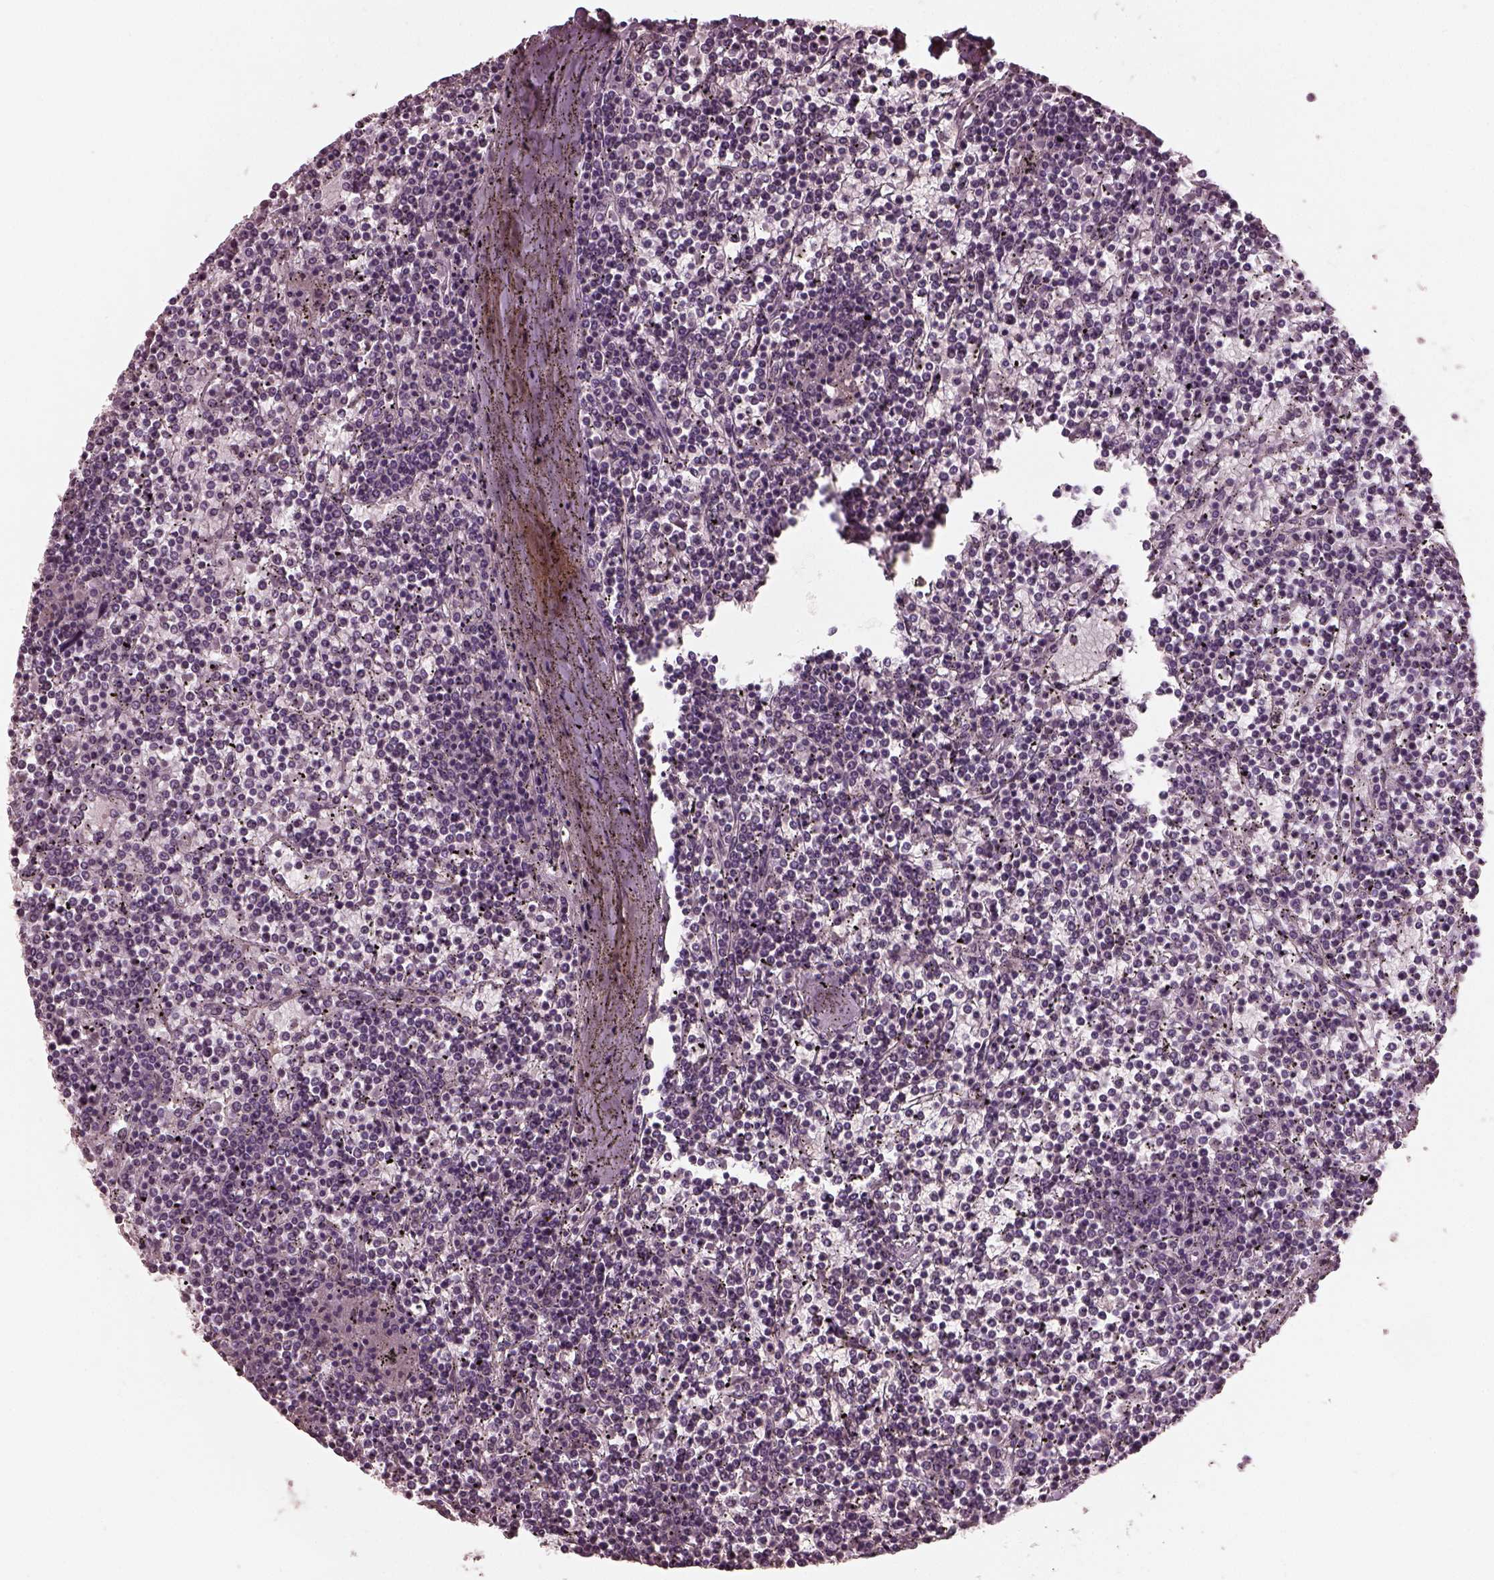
{"staining": {"intensity": "negative", "quantity": "none", "location": "none"}, "tissue": "lymphoma", "cell_type": "Tumor cells", "image_type": "cancer", "snomed": [{"axis": "morphology", "description": "Malignant lymphoma, non-Hodgkin's type, Low grade"}, {"axis": "topography", "description": "Spleen"}], "caption": "DAB immunohistochemical staining of lymphoma displays no significant positivity in tumor cells.", "gene": "RCVRN", "patient": {"sex": "female", "age": 19}}